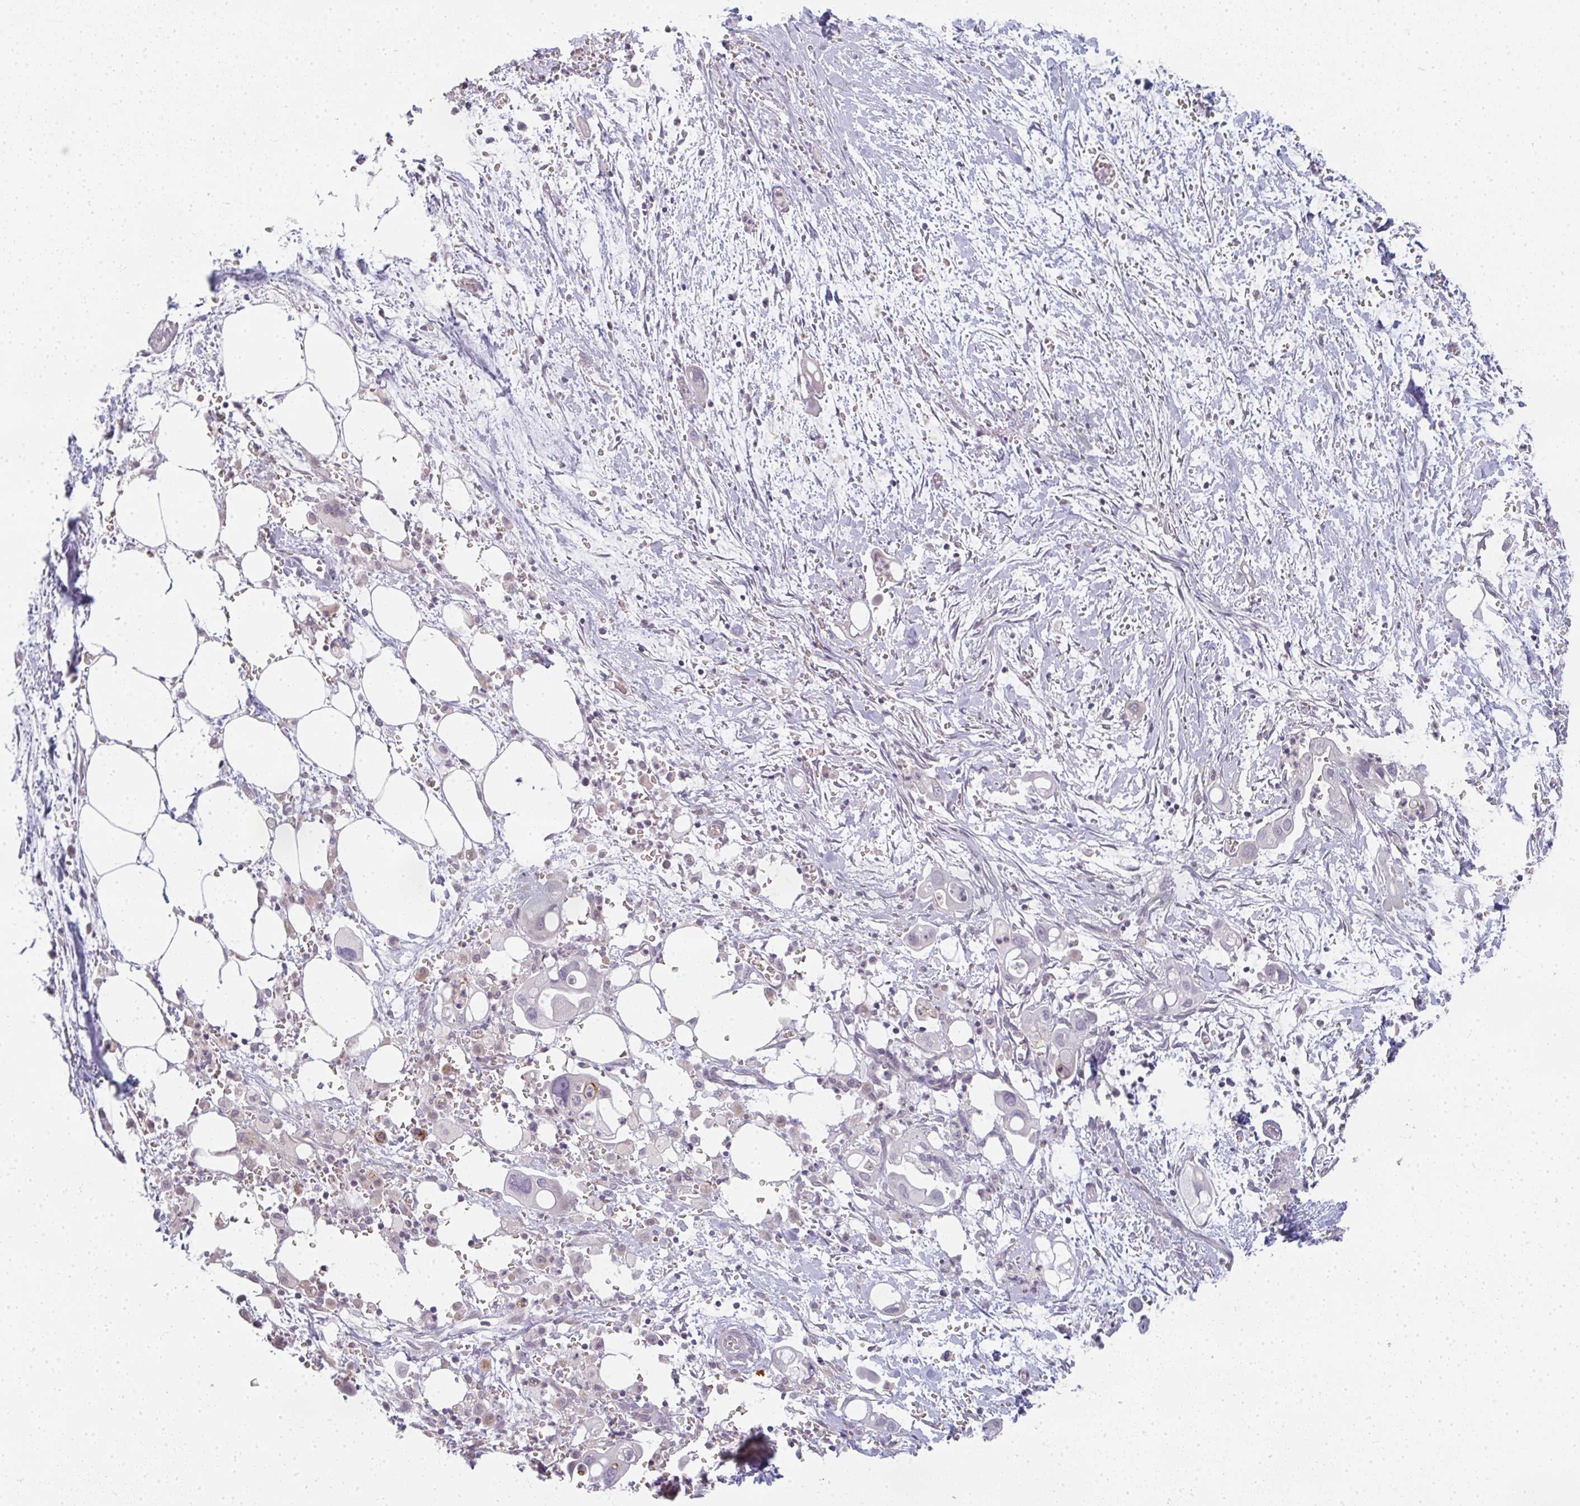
{"staining": {"intensity": "negative", "quantity": "none", "location": "none"}, "tissue": "pancreatic cancer", "cell_type": "Tumor cells", "image_type": "cancer", "snomed": [{"axis": "morphology", "description": "Adenocarcinoma, NOS"}, {"axis": "topography", "description": "Pancreas"}], "caption": "DAB (3,3'-diaminobenzidine) immunohistochemical staining of human pancreatic cancer demonstrates no significant expression in tumor cells.", "gene": "RBBP6", "patient": {"sex": "male", "age": 61}}